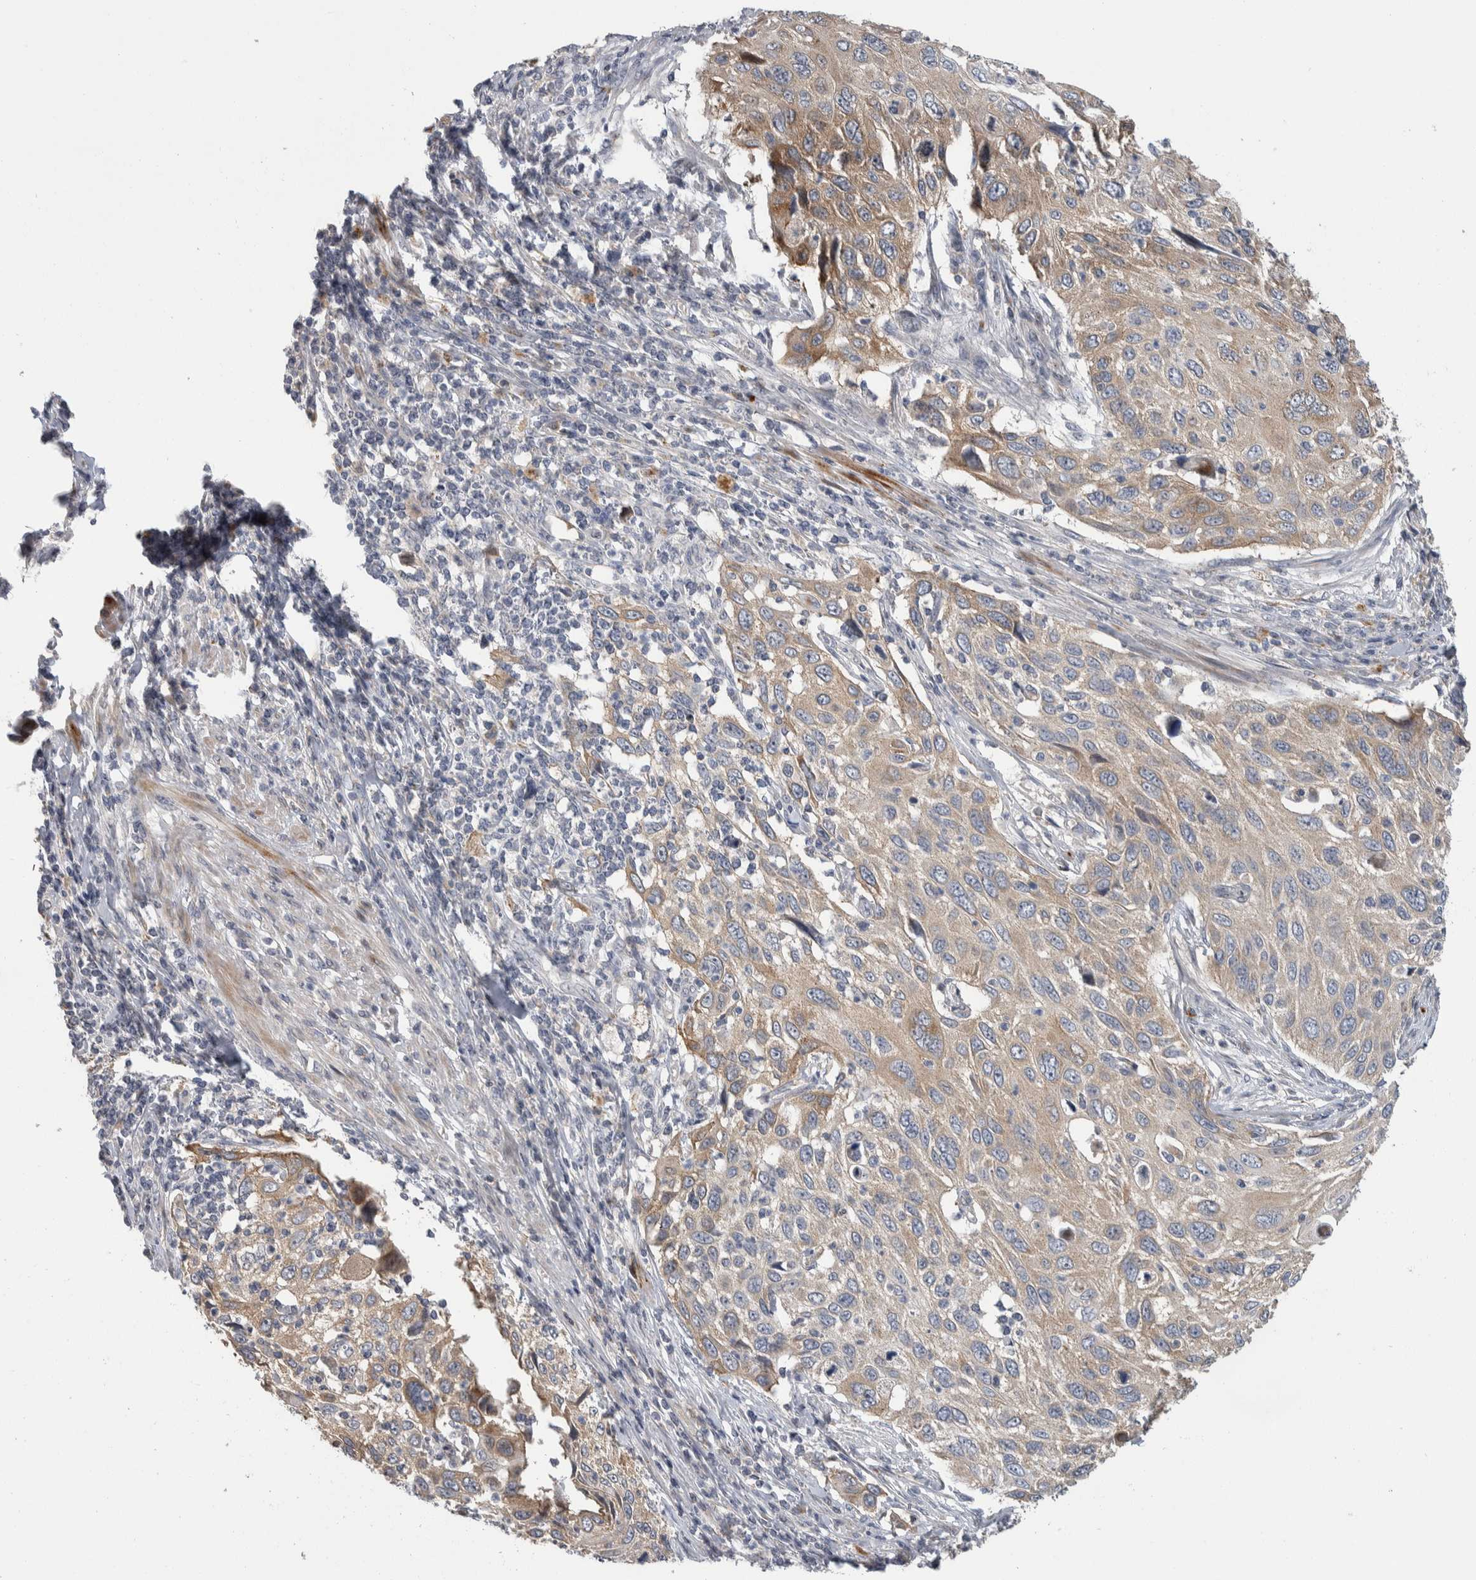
{"staining": {"intensity": "moderate", "quantity": "<25%", "location": "cytoplasmic/membranous"}, "tissue": "cervical cancer", "cell_type": "Tumor cells", "image_type": "cancer", "snomed": [{"axis": "morphology", "description": "Squamous cell carcinoma, NOS"}, {"axis": "topography", "description": "Cervix"}], "caption": "Squamous cell carcinoma (cervical) was stained to show a protein in brown. There is low levels of moderate cytoplasmic/membranous expression in approximately <25% of tumor cells. (DAB (3,3'-diaminobenzidine) IHC with brightfield microscopy, high magnification).", "gene": "FAM83G", "patient": {"sex": "female", "age": 70}}